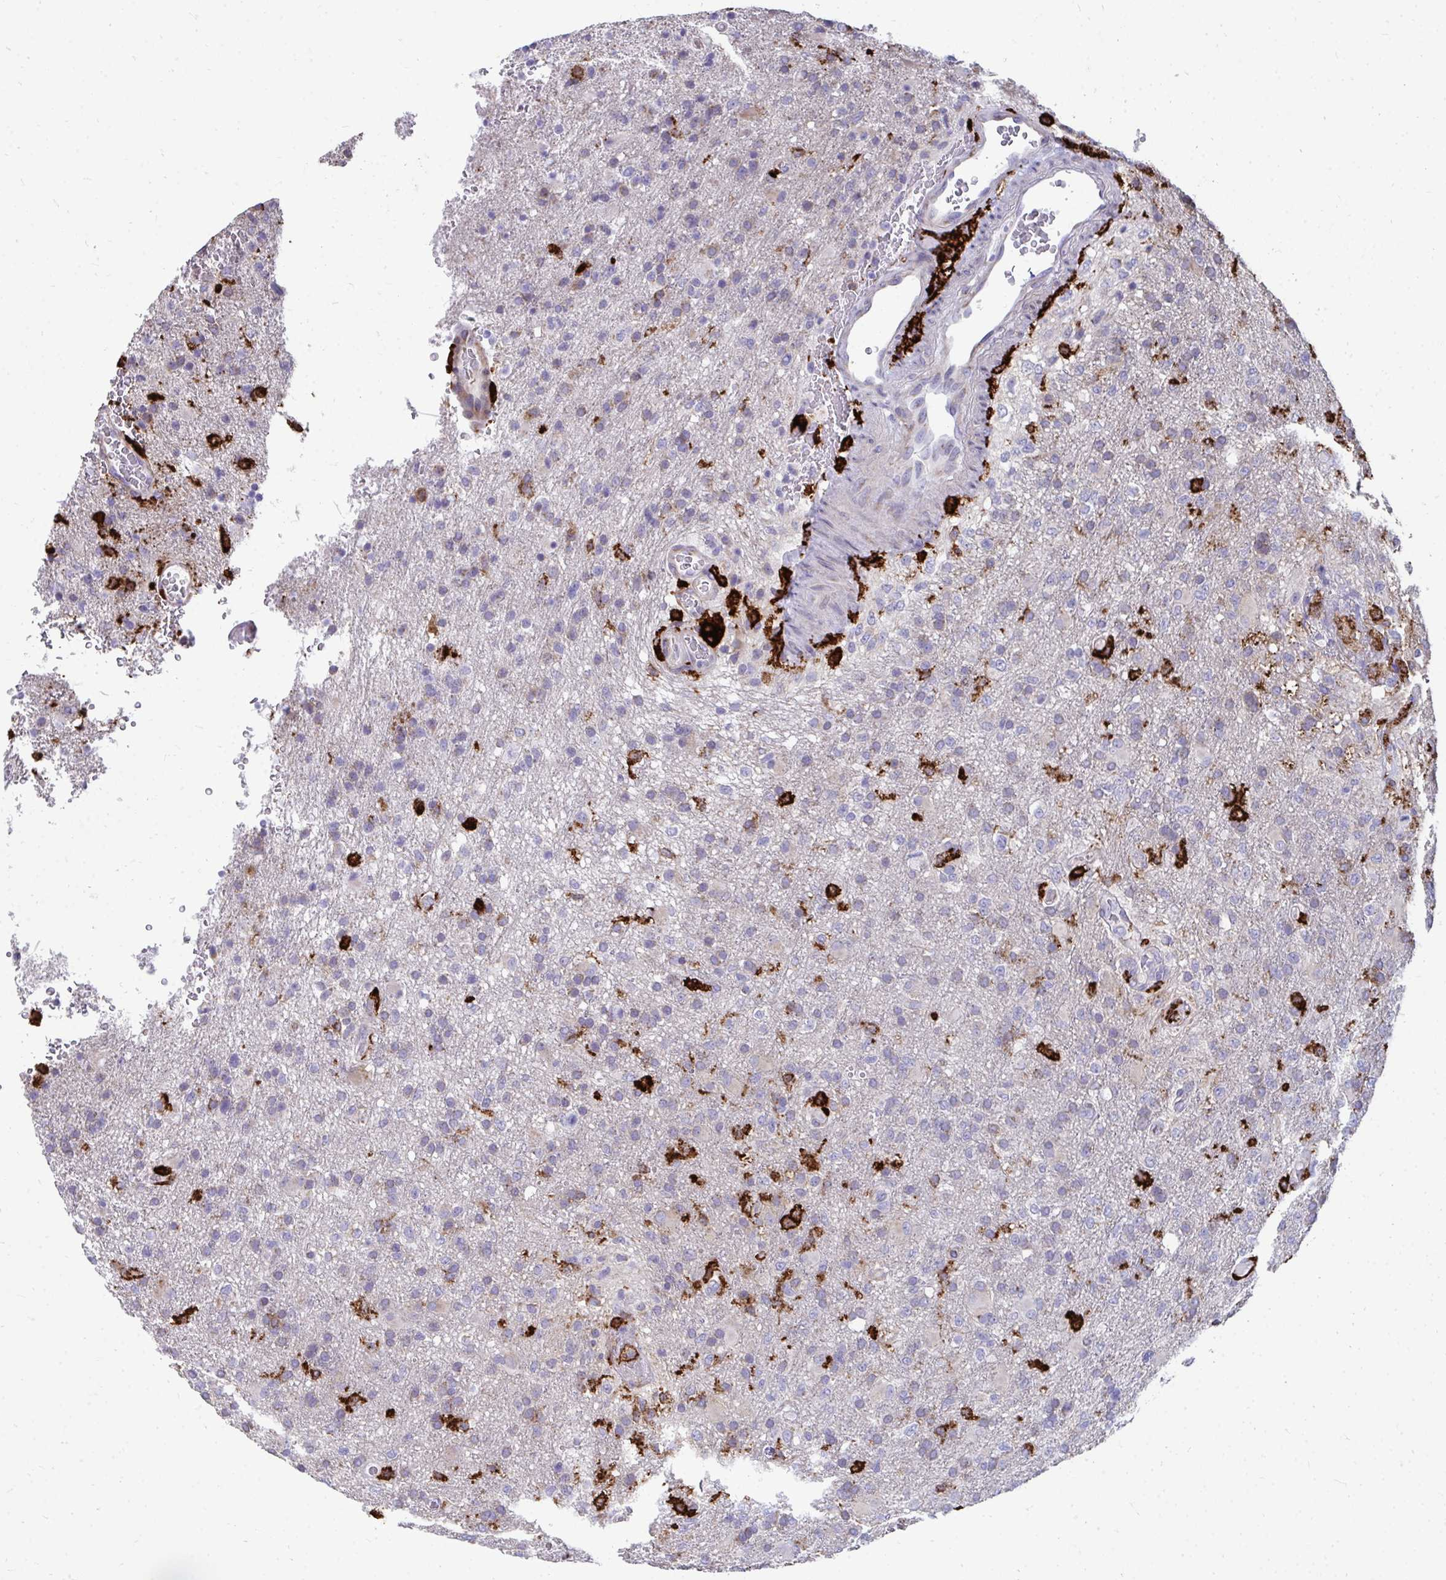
{"staining": {"intensity": "weak", "quantity": "<25%", "location": "cytoplasmic/membranous"}, "tissue": "glioma", "cell_type": "Tumor cells", "image_type": "cancer", "snomed": [{"axis": "morphology", "description": "Glioma, malignant, High grade"}, {"axis": "topography", "description": "Brain"}], "caption": "There is no significant expression in tumor cells of high-grade glioma (malignant). (Brightfield microscopy of DAB IHC at high magnification).", "gene": "CD163", "patient": {"sex": "female", "age": 74}}